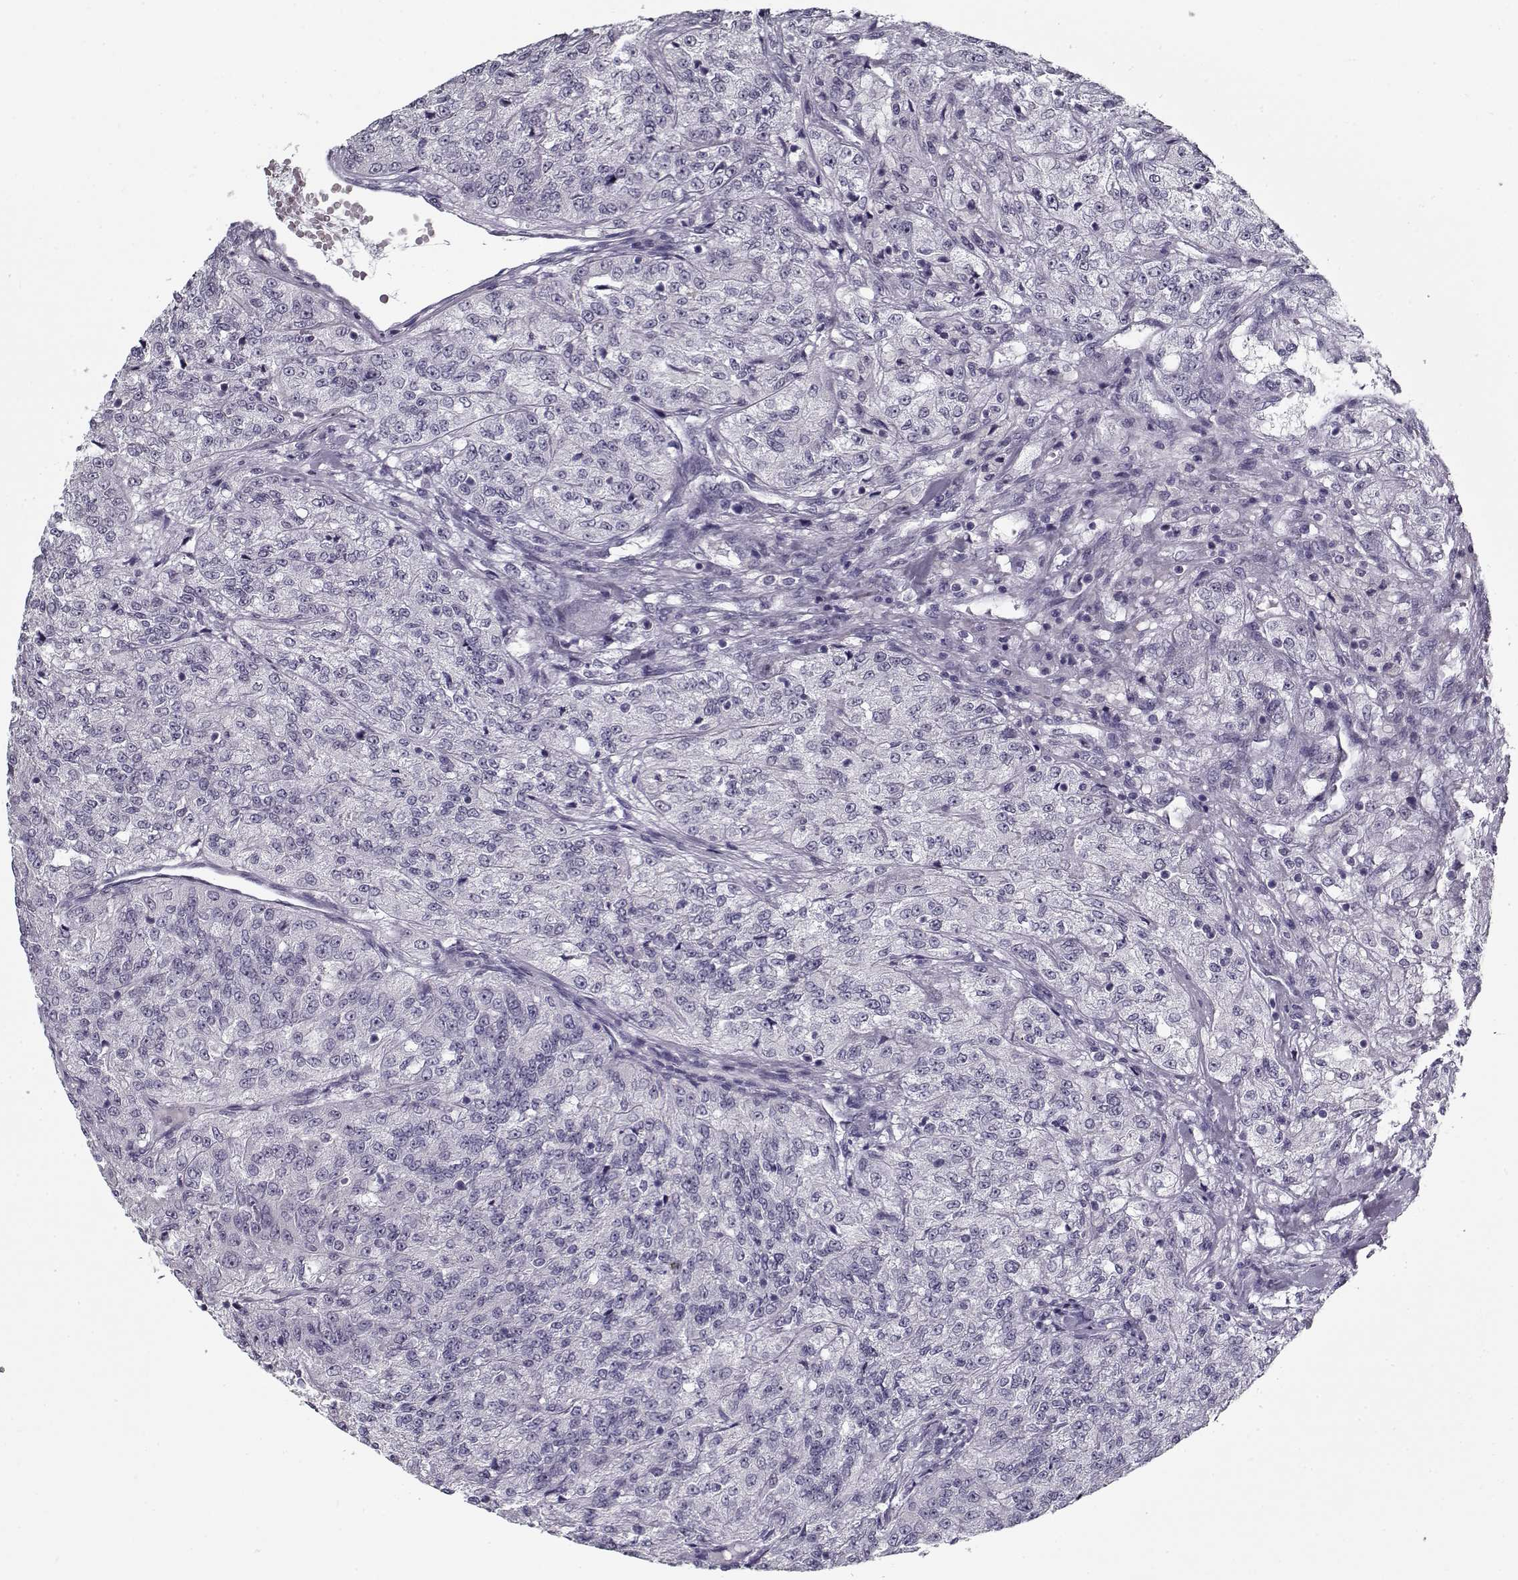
{"staining": {"intensity": "negative", "quantity": "none", "location": "none"}, "tissue": "renal cancer", "cell_type": "Tumor cells", "image_type": "cancer", "snomed": [{"axis": "morphology", "description": "Adenocarcinoma, NOS"}, {"axis": "topography", "description": "Kidney"}], "caption": "This is a micrograph of immunohistochemistry staining of renal cancer, which shows no staining in tumor cells.", "gene": "RNF32", "patient": {"sex": "female", "age": 63}}